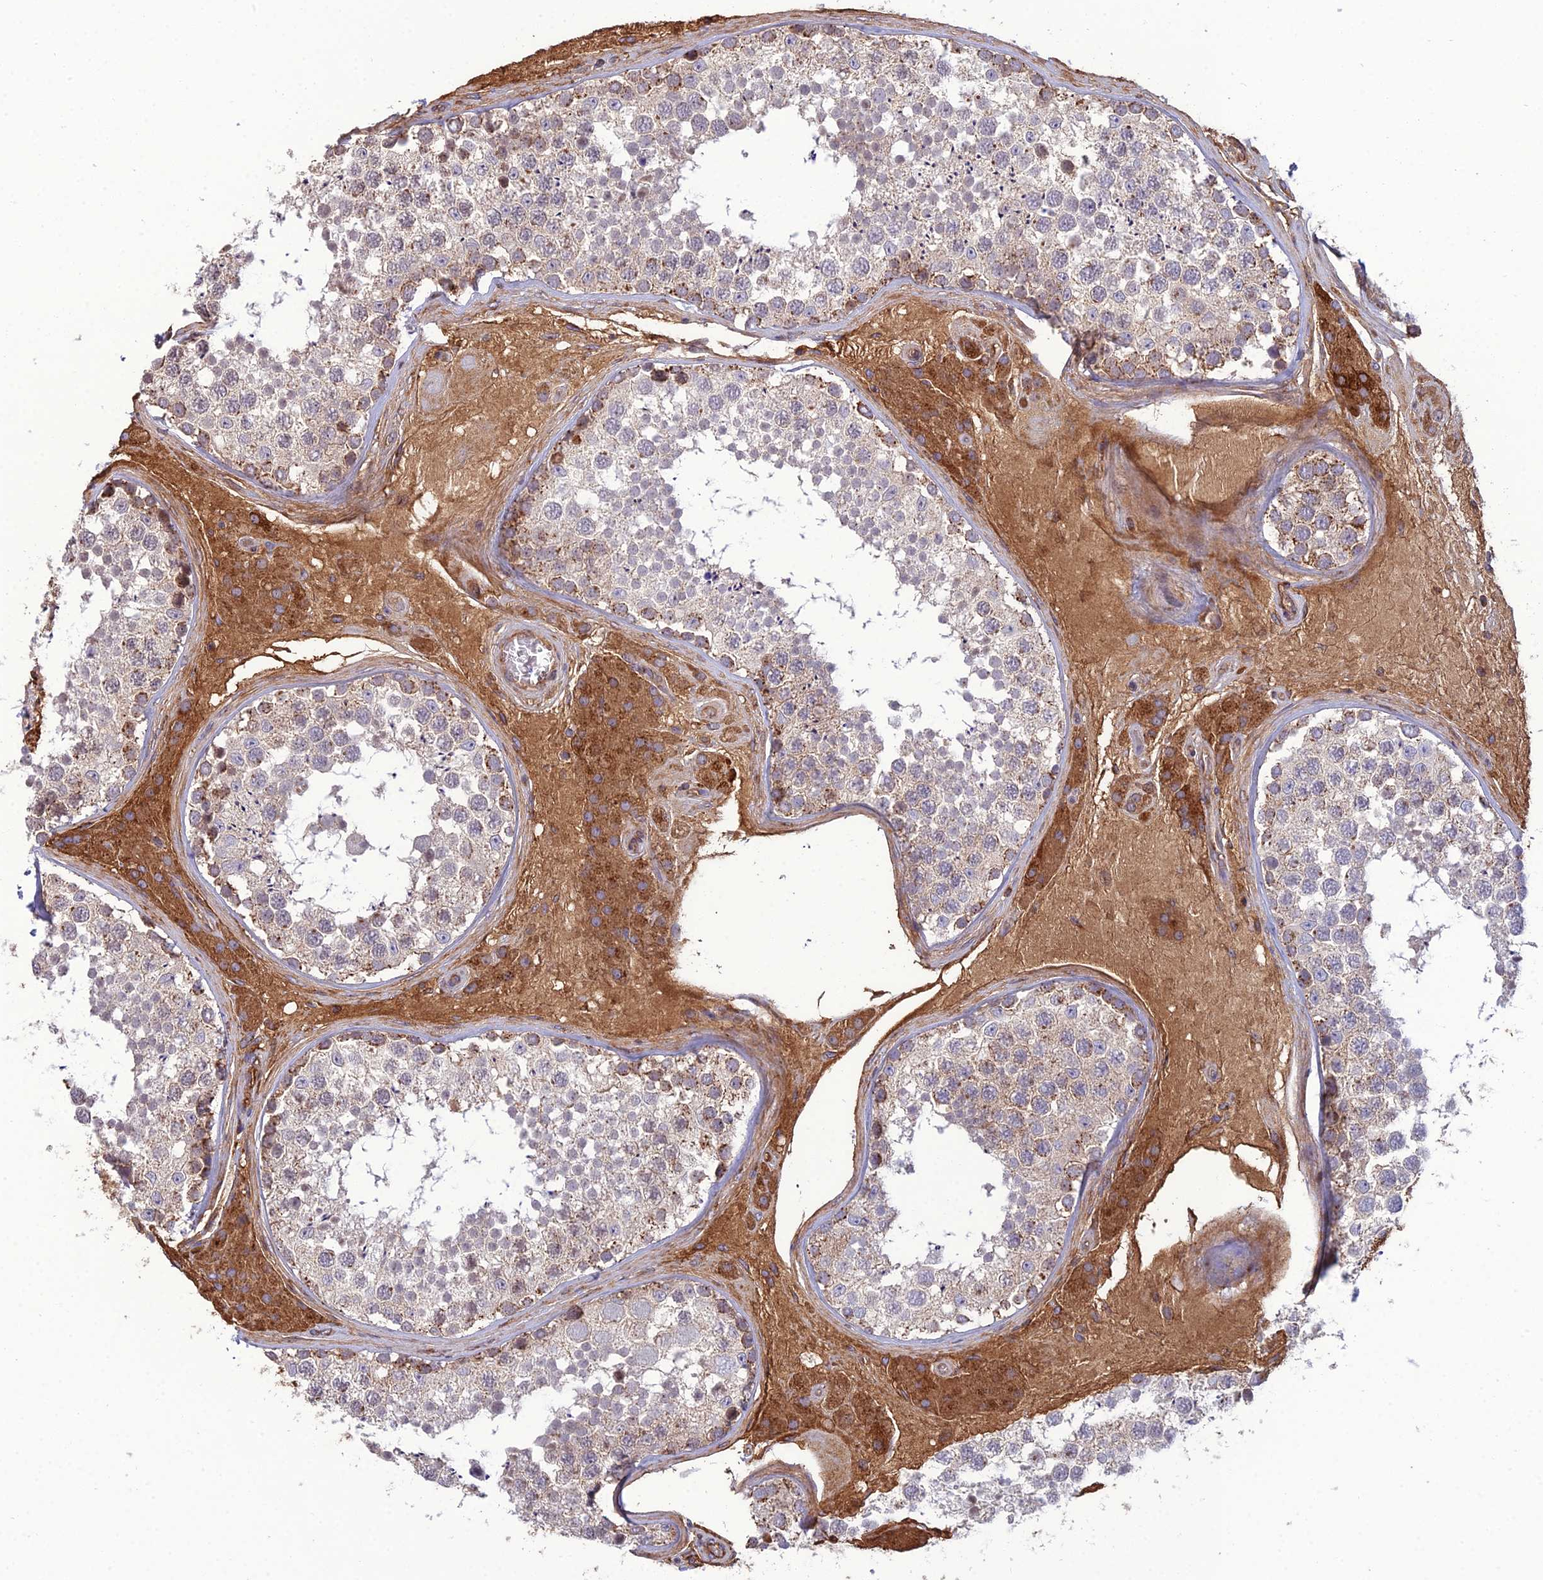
{"staining": {"intensity": "moderate", "quantity": ">75%", "location": "cytoplasmic/membranous"}, "tissue": "testis", "cell_type": "Cells in seminiferous ducts", "image_type": "normal", "snomed": [{"axis": "morphology", "description": "Normal tissue, NOS"}, {"axis": "topography", "description": "Testis"}], "caption": "About >75% of cells in seminiferous ducts in normal testis reveal moderate cytoplasmic/membranous protein expression as visualized by brown immunohistochemical staining.", "gene": "LNPEP", "patient": {"sex": "male", "age": 46}}